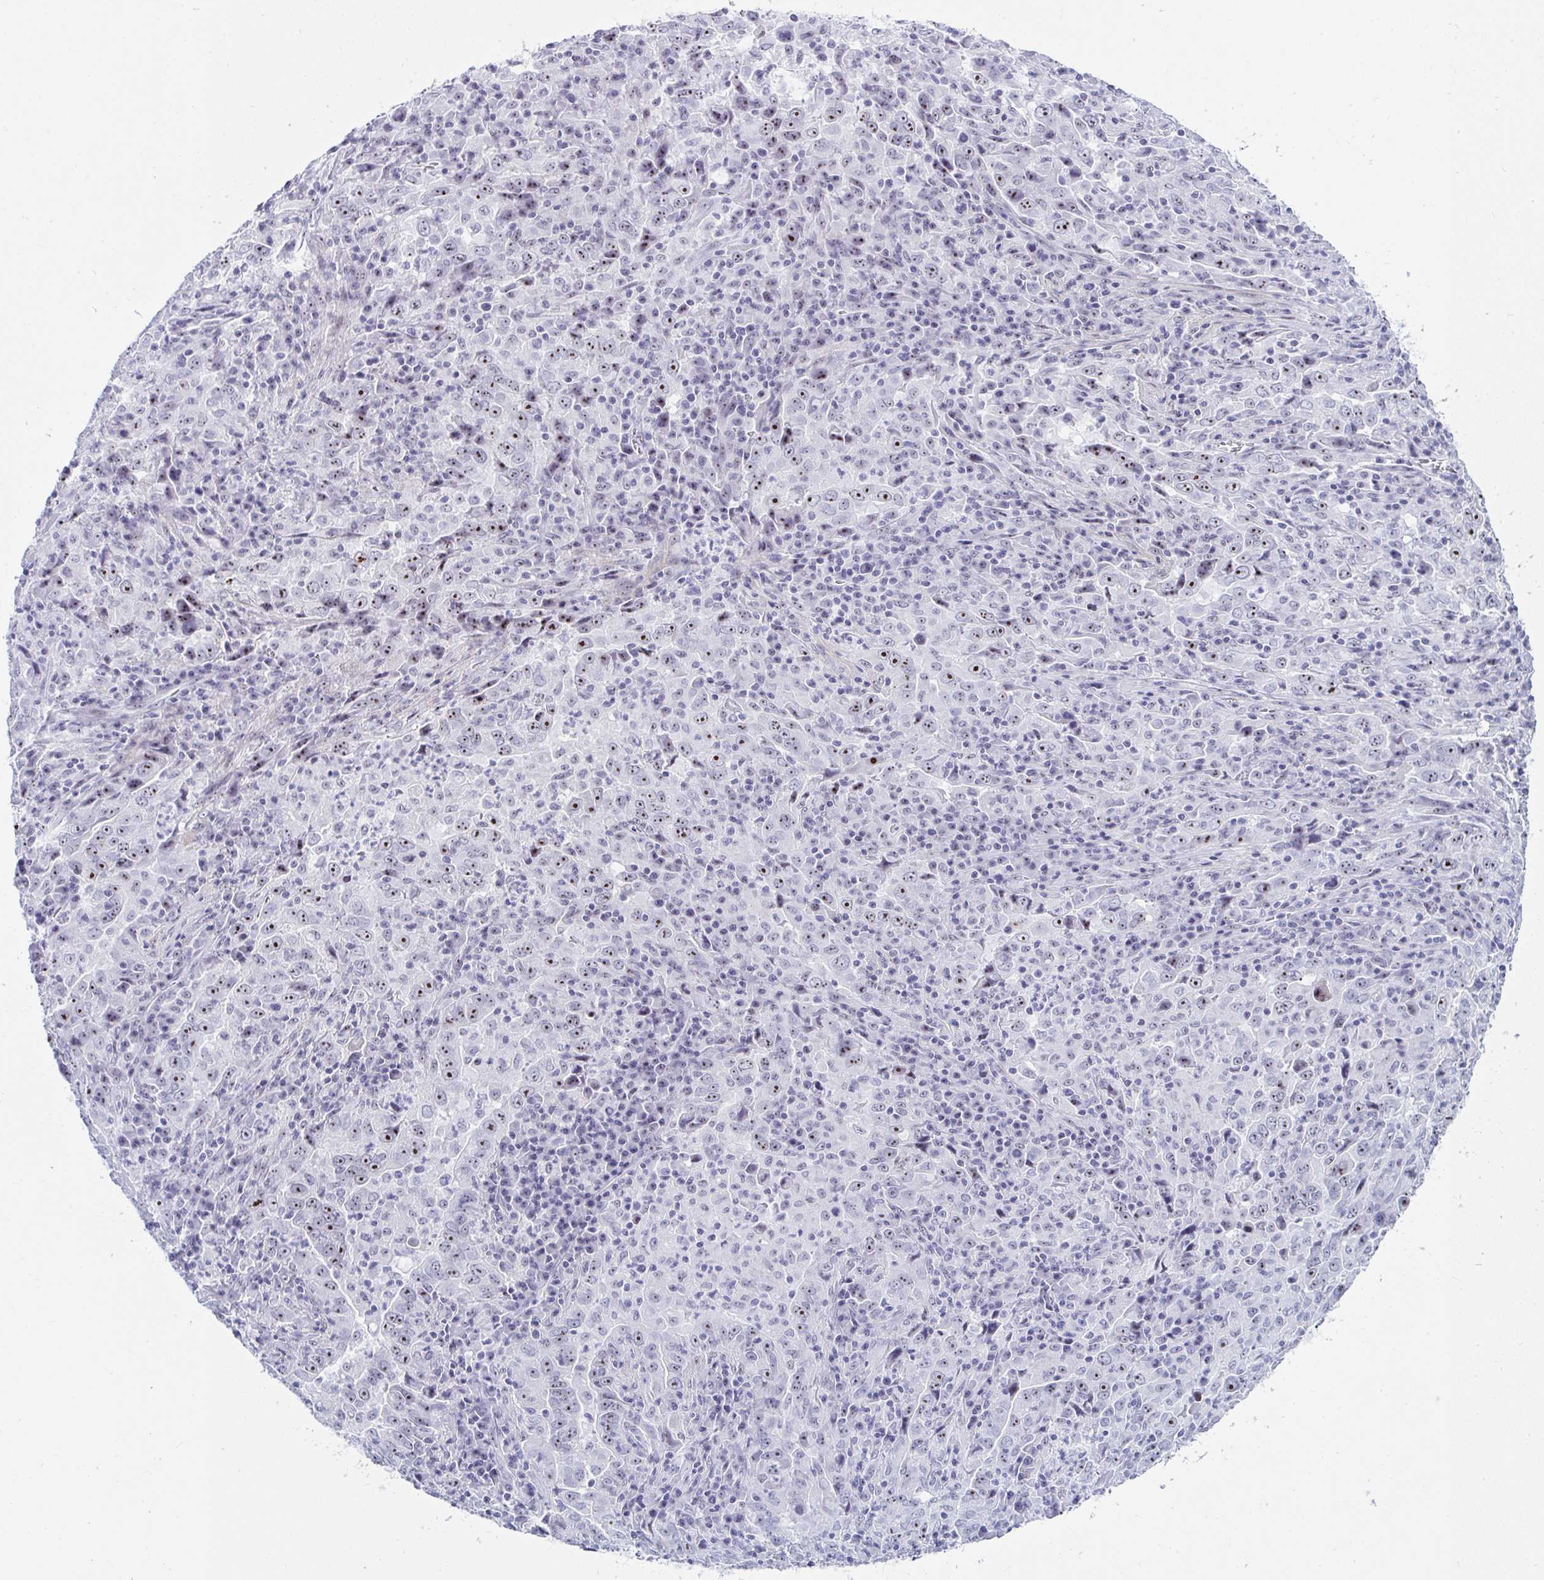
{"staining": {"intensity": "moderate", "quantity": ">75%", "location": "nuclear"}, "tissue": "lung cancer", "cell_type": "Tumor cells", "image_type": "cancer", "snomed": [{"axis": "morphology", "description": "Adenocarcinoma, NOS"}, {"axis": "topography", "description": "Lung"}], "caption": "Immunohistochemistry micrograph of neoplastic tissue: human lung cancer stained using immunohistochemistry reveals medium levels of moderate protein expression localized specifically in the nuclear of tumor cells, appearing as a nuclear brown color.", "gene": "NOP10", "patient": {"sex": "male", "age": 67}}